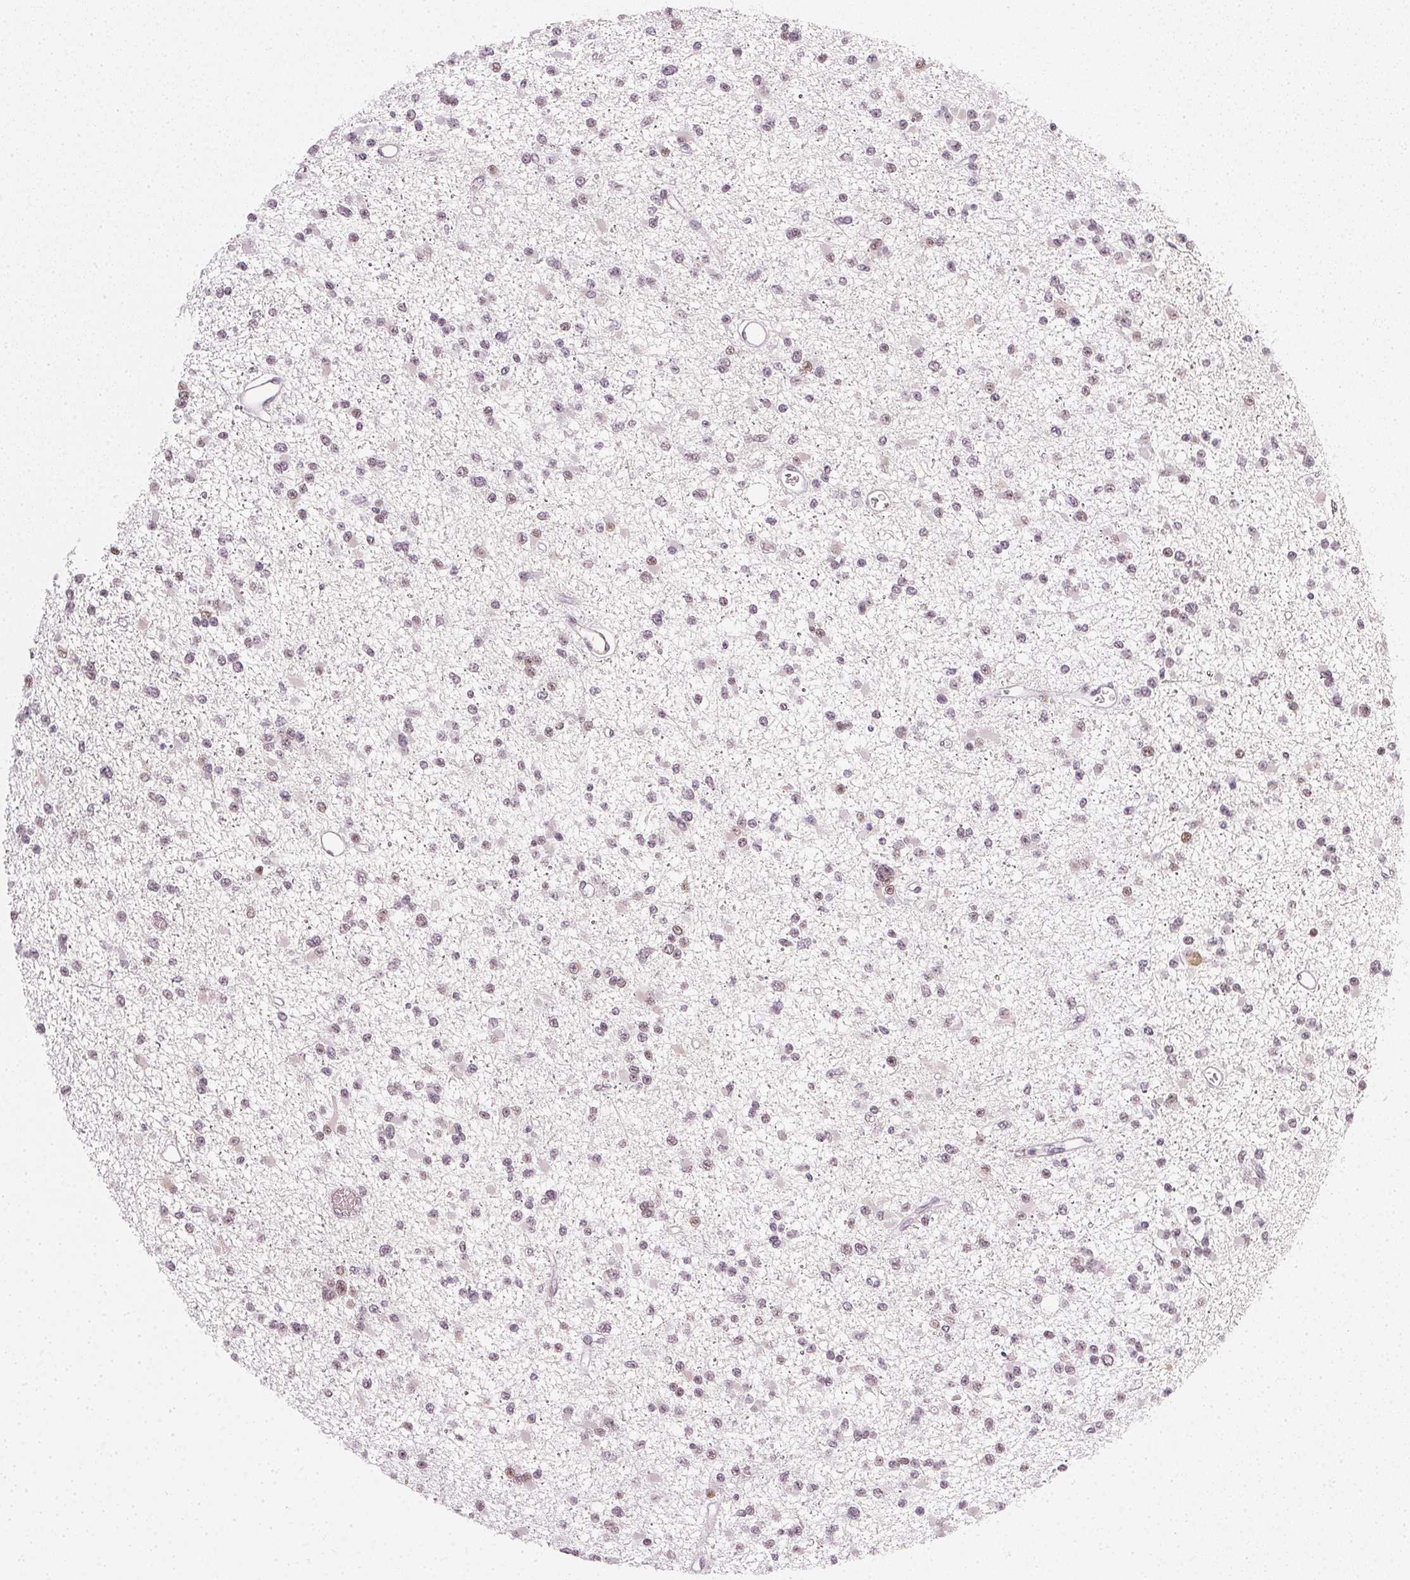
{"staining": {"intensity": "weak", "quantity": "25%-75%", "location": "nuclear"}, "tissue": "glioma", "cell_type": "Tumor cells", "image_type": "cancer", "snomed": [{"axis": "morphology", "description": "Glioma, malignant, Low grade"}, {"axis": "topography", "description": "Brain"}], "caption": "Tumor cells show low levels of weak nuclear expression in approximately 25%-75% of cells in glioma.", "gene": "DNAJC6", "patient": {"sex": "female", "age": 22}}